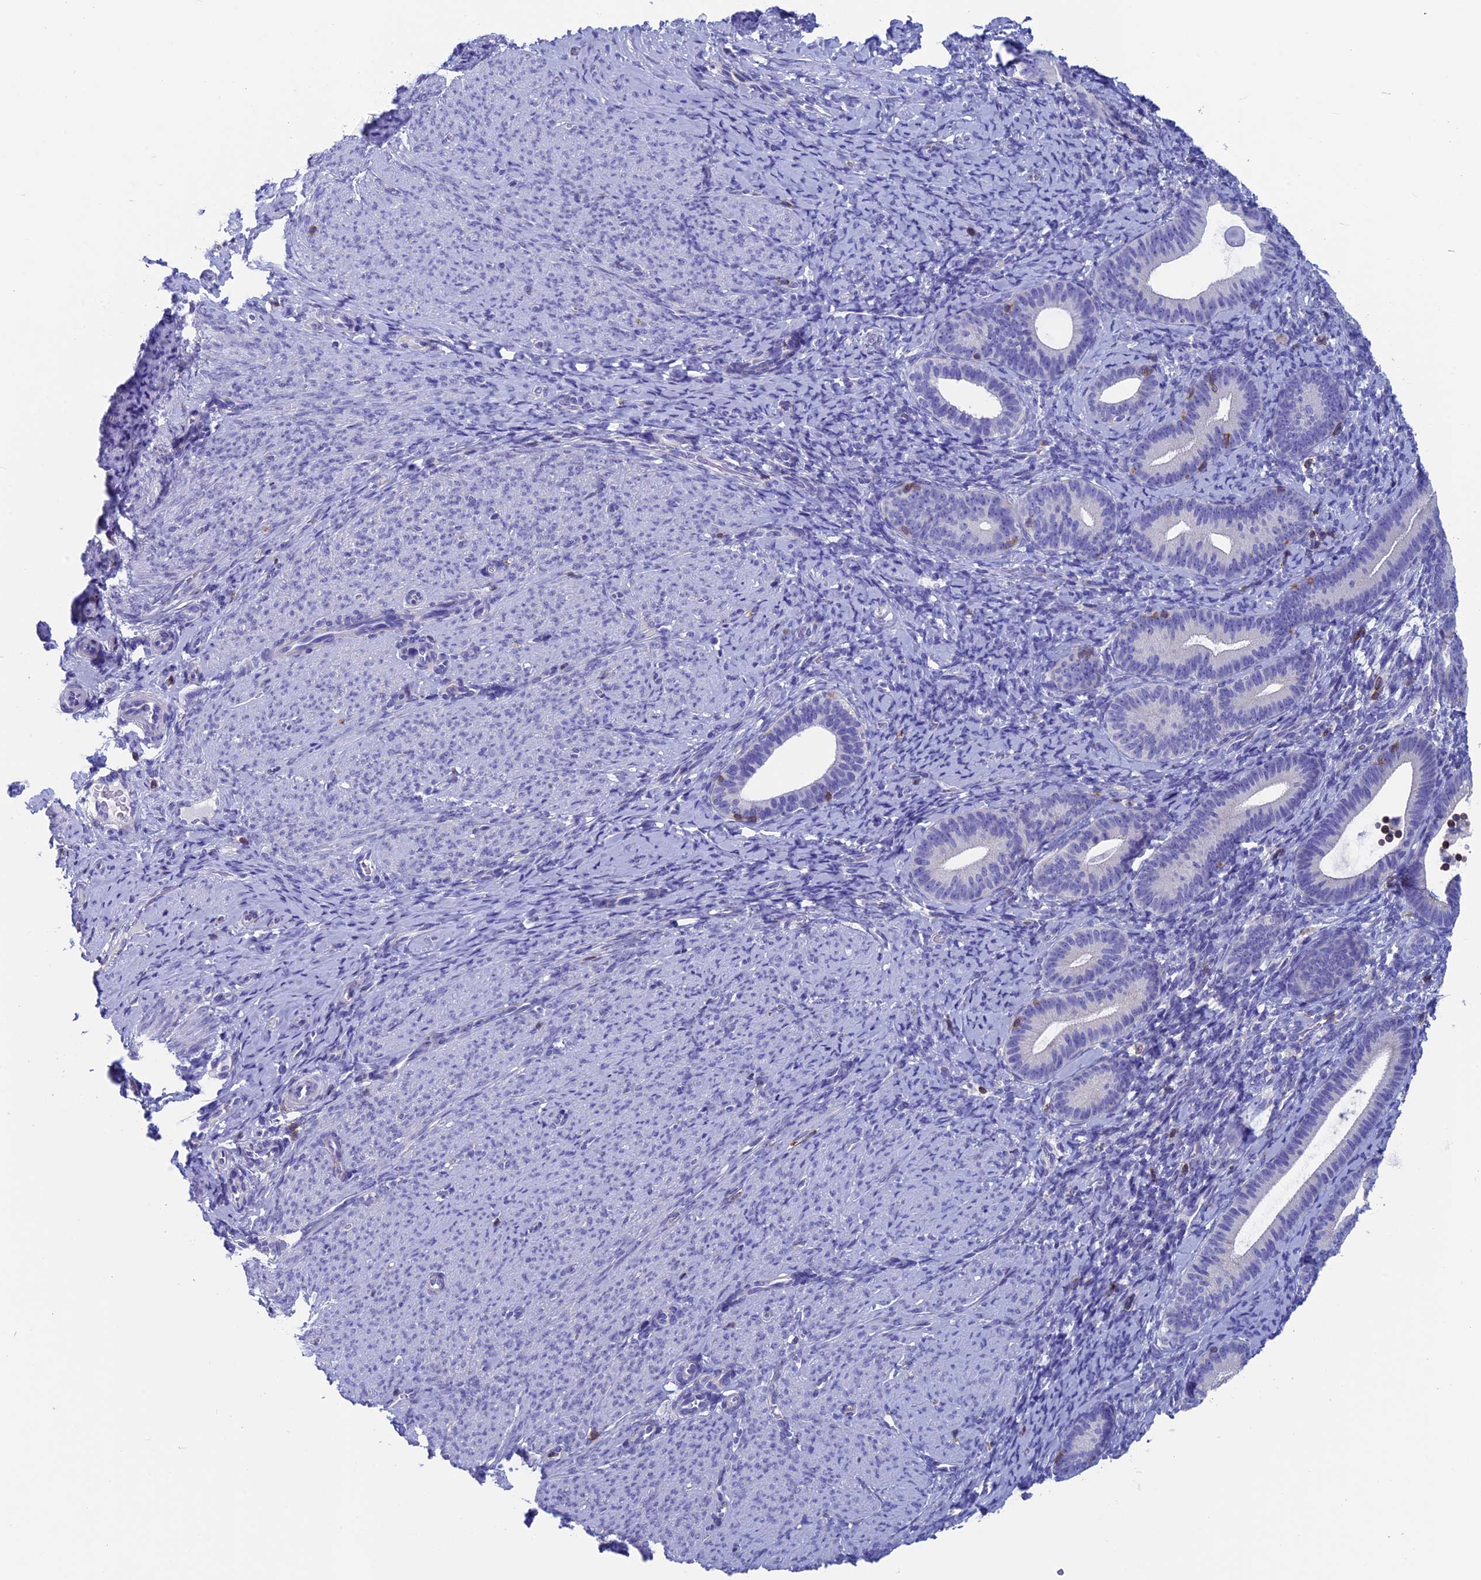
{"staining": {"intensity": "negative", "quantity": "none", "location": "none"}, "tissue": "endometrium", "cell_type": "Cells in endometrial stroma", "image_type": "normal", "snomed": [{"axis": "morphology", "description": "Normal tissue, NOS"}, {"axis": "topography", "description": "Endometrium"}], "caption": "An immunohistochemistry image of normal endometrium is shown. There is no staining in cells in endometrial stroma of endometrium.", "gene": "SEPTIN1", "patient": {"sex": "female", "age": 65}}